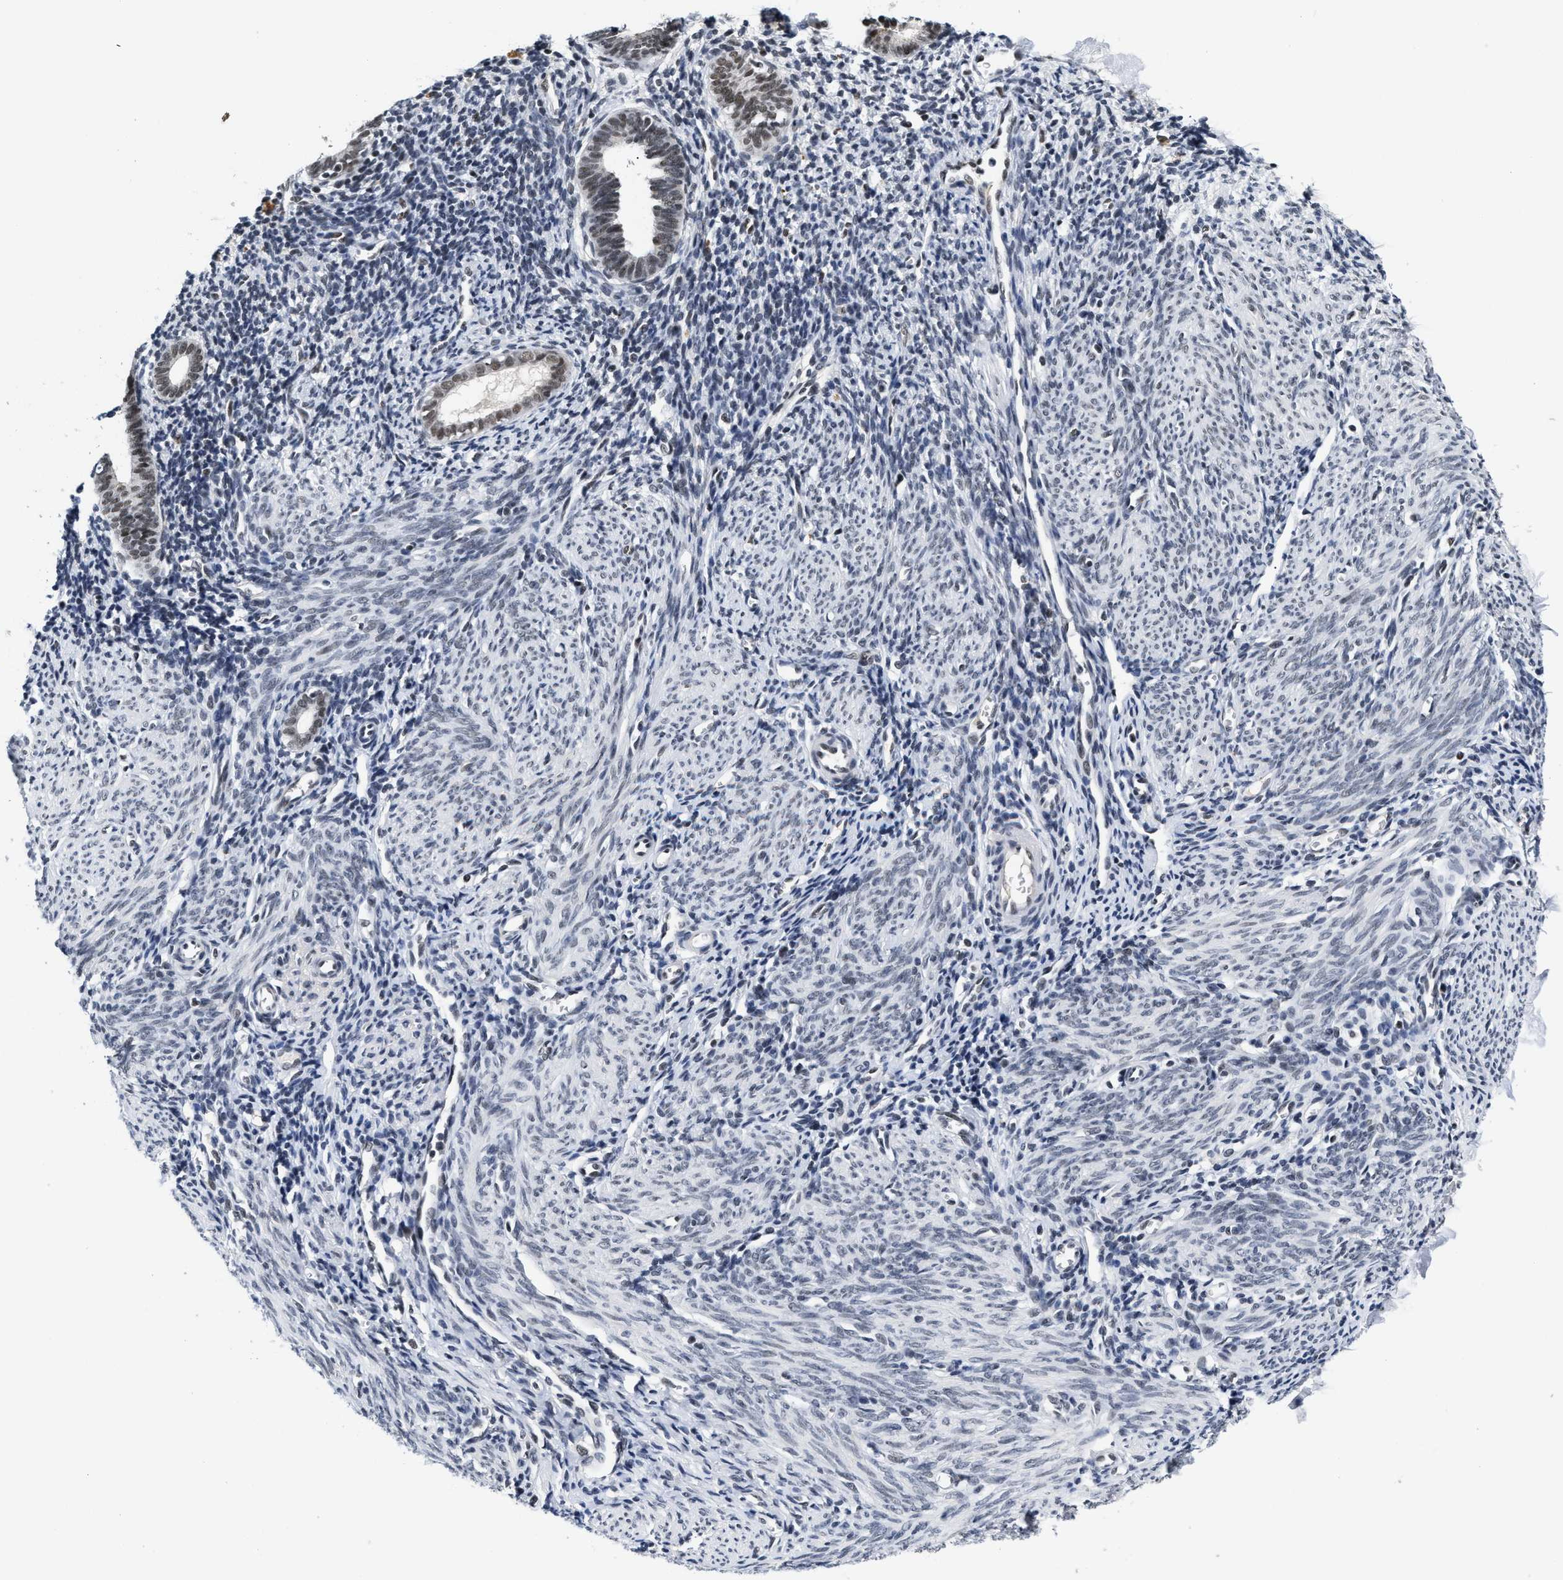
{"staining": {"intensity": "strong", "quantity": "25%-75%", "location": "nuclear"}, "tissue": "endometrium", "cell_type": "Cells in endometrial stroma", "image_type": "normal", "snomed": [{"axis": "morphology", "description": "Normal tissue, NOS"}, {"axis": "morphology", "description": "Adenocarcinoma, NOS"}, {"axis": "topography", "description": "Endometrium"}], "caption": "A high amount of strong nuclear expression is present in about 25%-75% of cells in endometrial stroma in normal endometrium. The staining was performed using DAB to visualize the protein expression in brown, while the nuclei were stained in blue with hematoxylin (Magnification: 20x).", "gene": "INIP", "patient": {"sex": "female", "age": 57}}